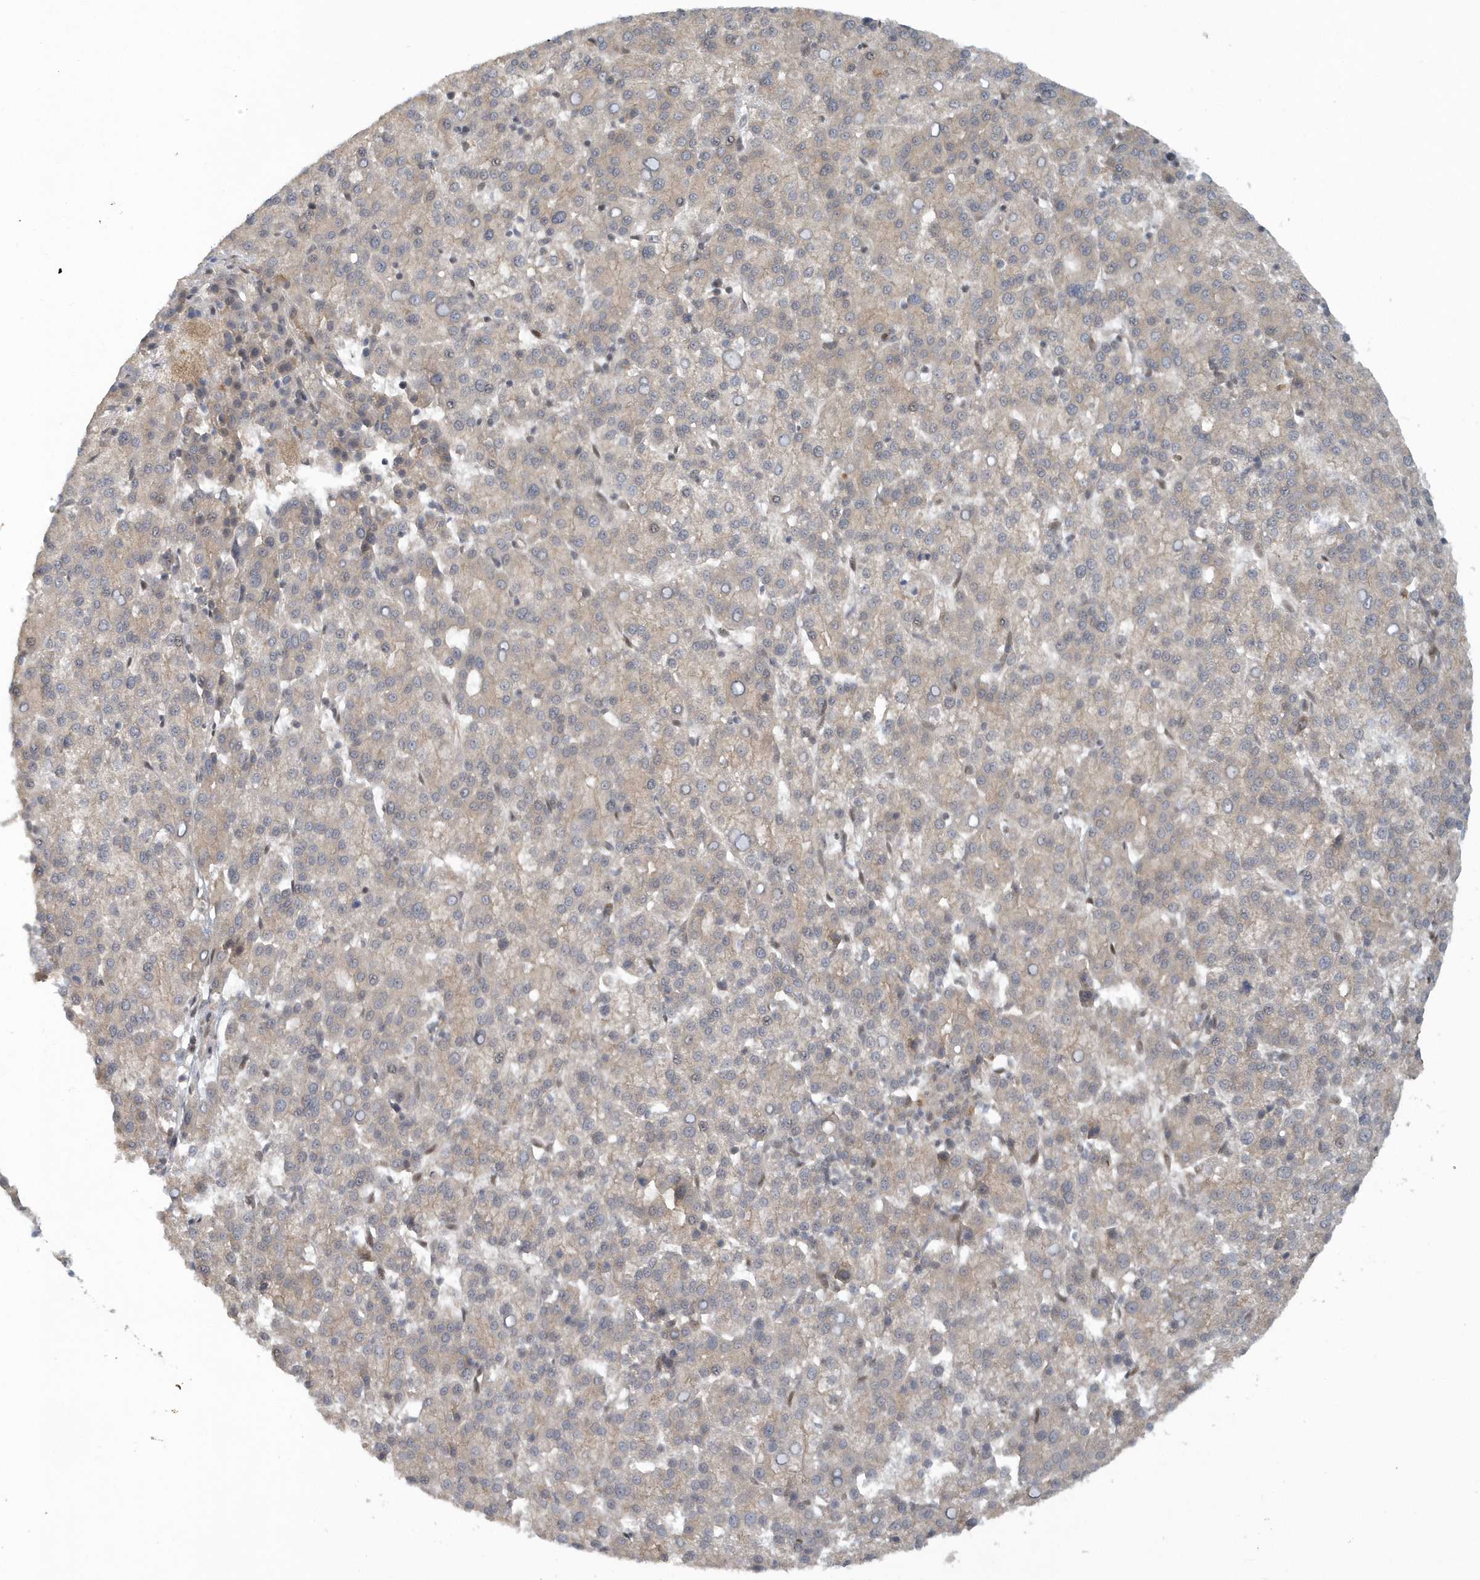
{"staining": {"intensity": "negative", "quantity": "none", "location": "none"}, "tissue": "liver cancer", "cell_type": "Tumor cells", "image_type": "cancer", "snomed": [{"axis": "morphology", "description": "Carcinoma, Hepatocellular, NOS"}, {"axis": "topography", "description": "Liver"}], "caption": "There is no significant staining in tumor cells of liver hepatocellular carcinoma.", "gene": "ATG4A", "patient": {"sex": "female", "age": 58}}